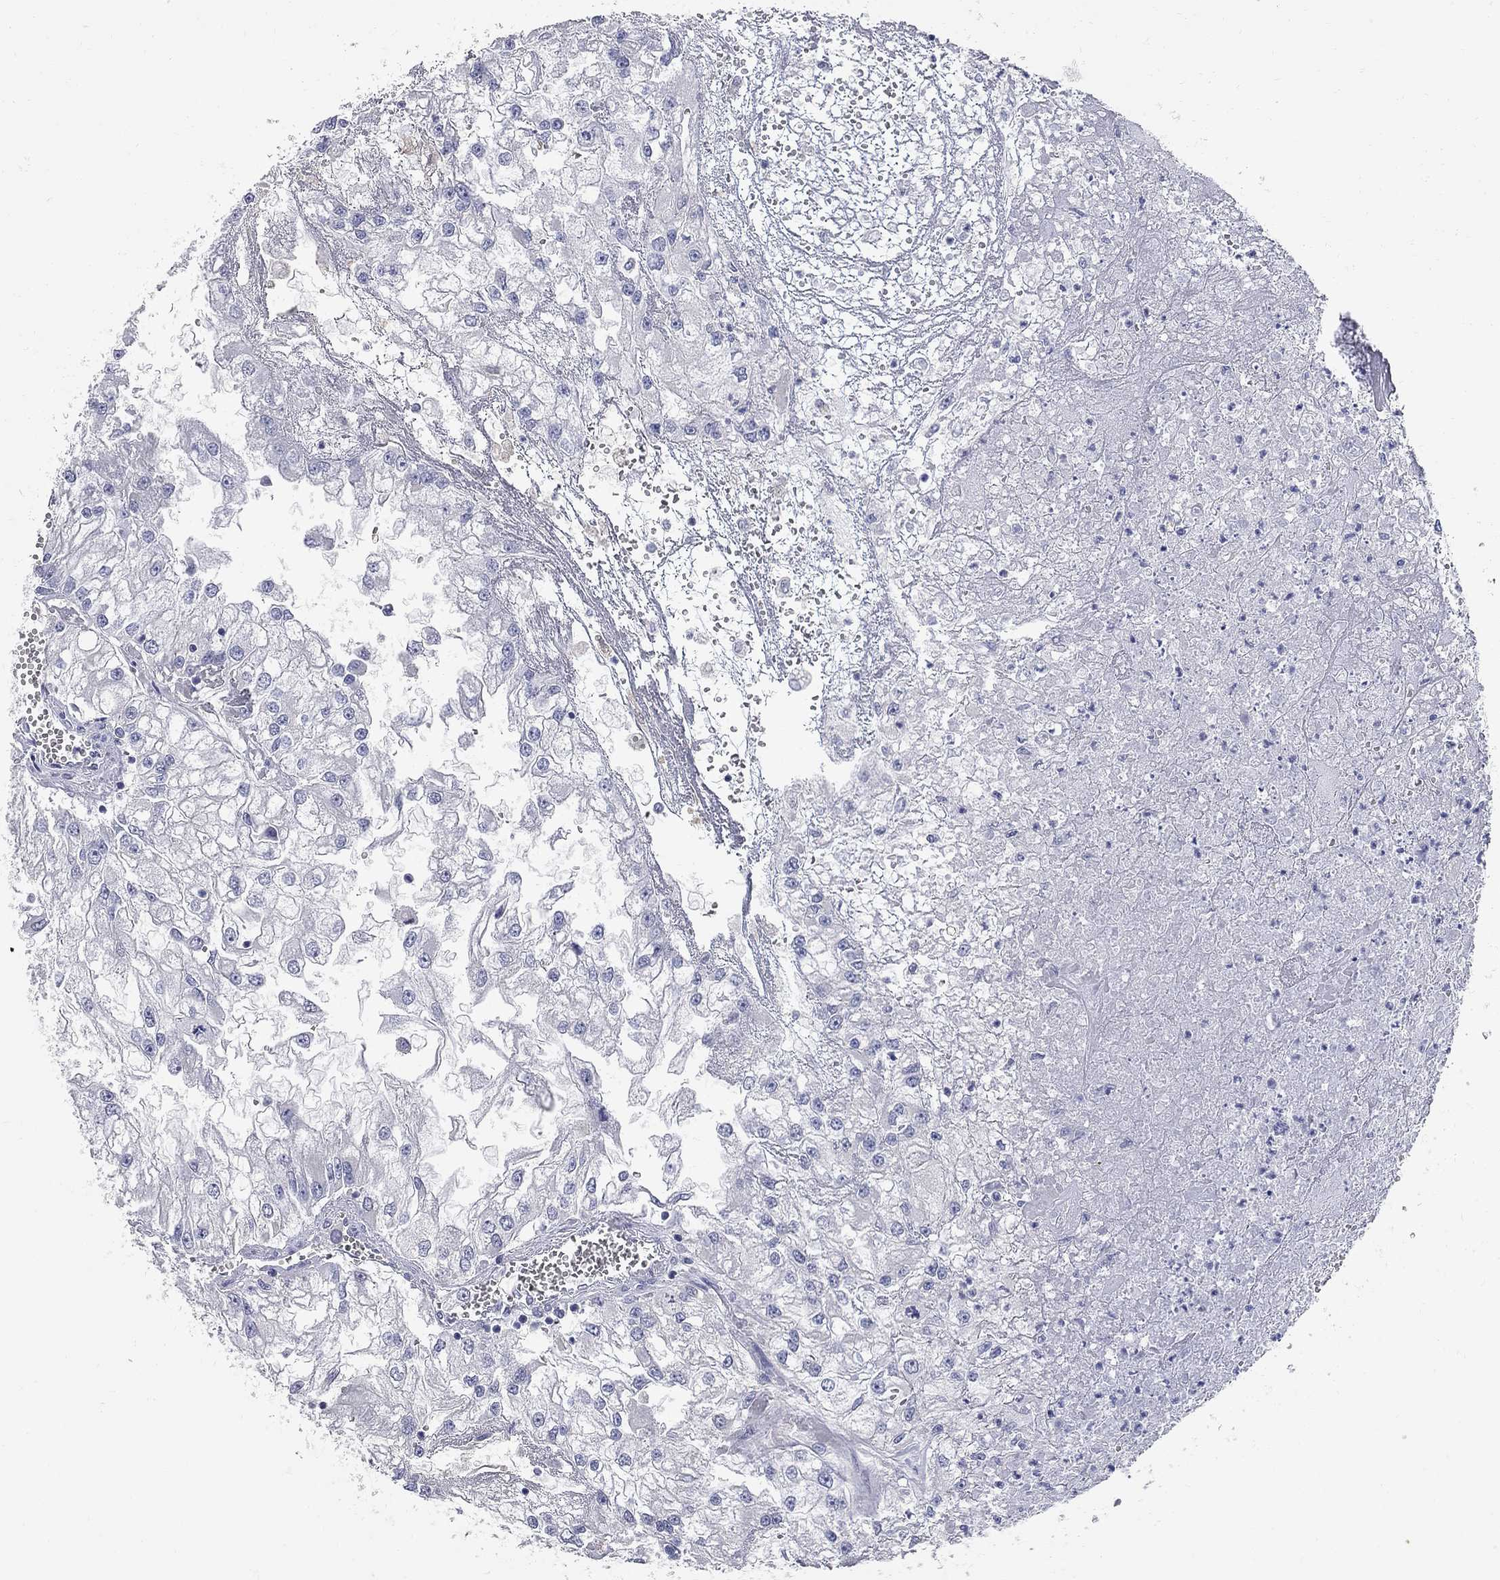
{"staining": {"intensity": "negative", "quantity": "none", "location": "none"}, "tissue": "renal cancer", "cell_type": "Tumor cells", "image_type": "cancer", "snomed": [{"axis": "morphology", "description": "Adenocarcinoma, NOS"}, {"axis": "topography", "description": "Kidney"}], "caption": "Immunohistochemical staining of human renal cancer shows no significant staining in tumor cells. (DAB (3,3'-diaminobenzidine) IHC visualized using brightfield microscopy, high magnification).", "gene": "FAM221B", "patient": {"sex": "male", "age": 59}}